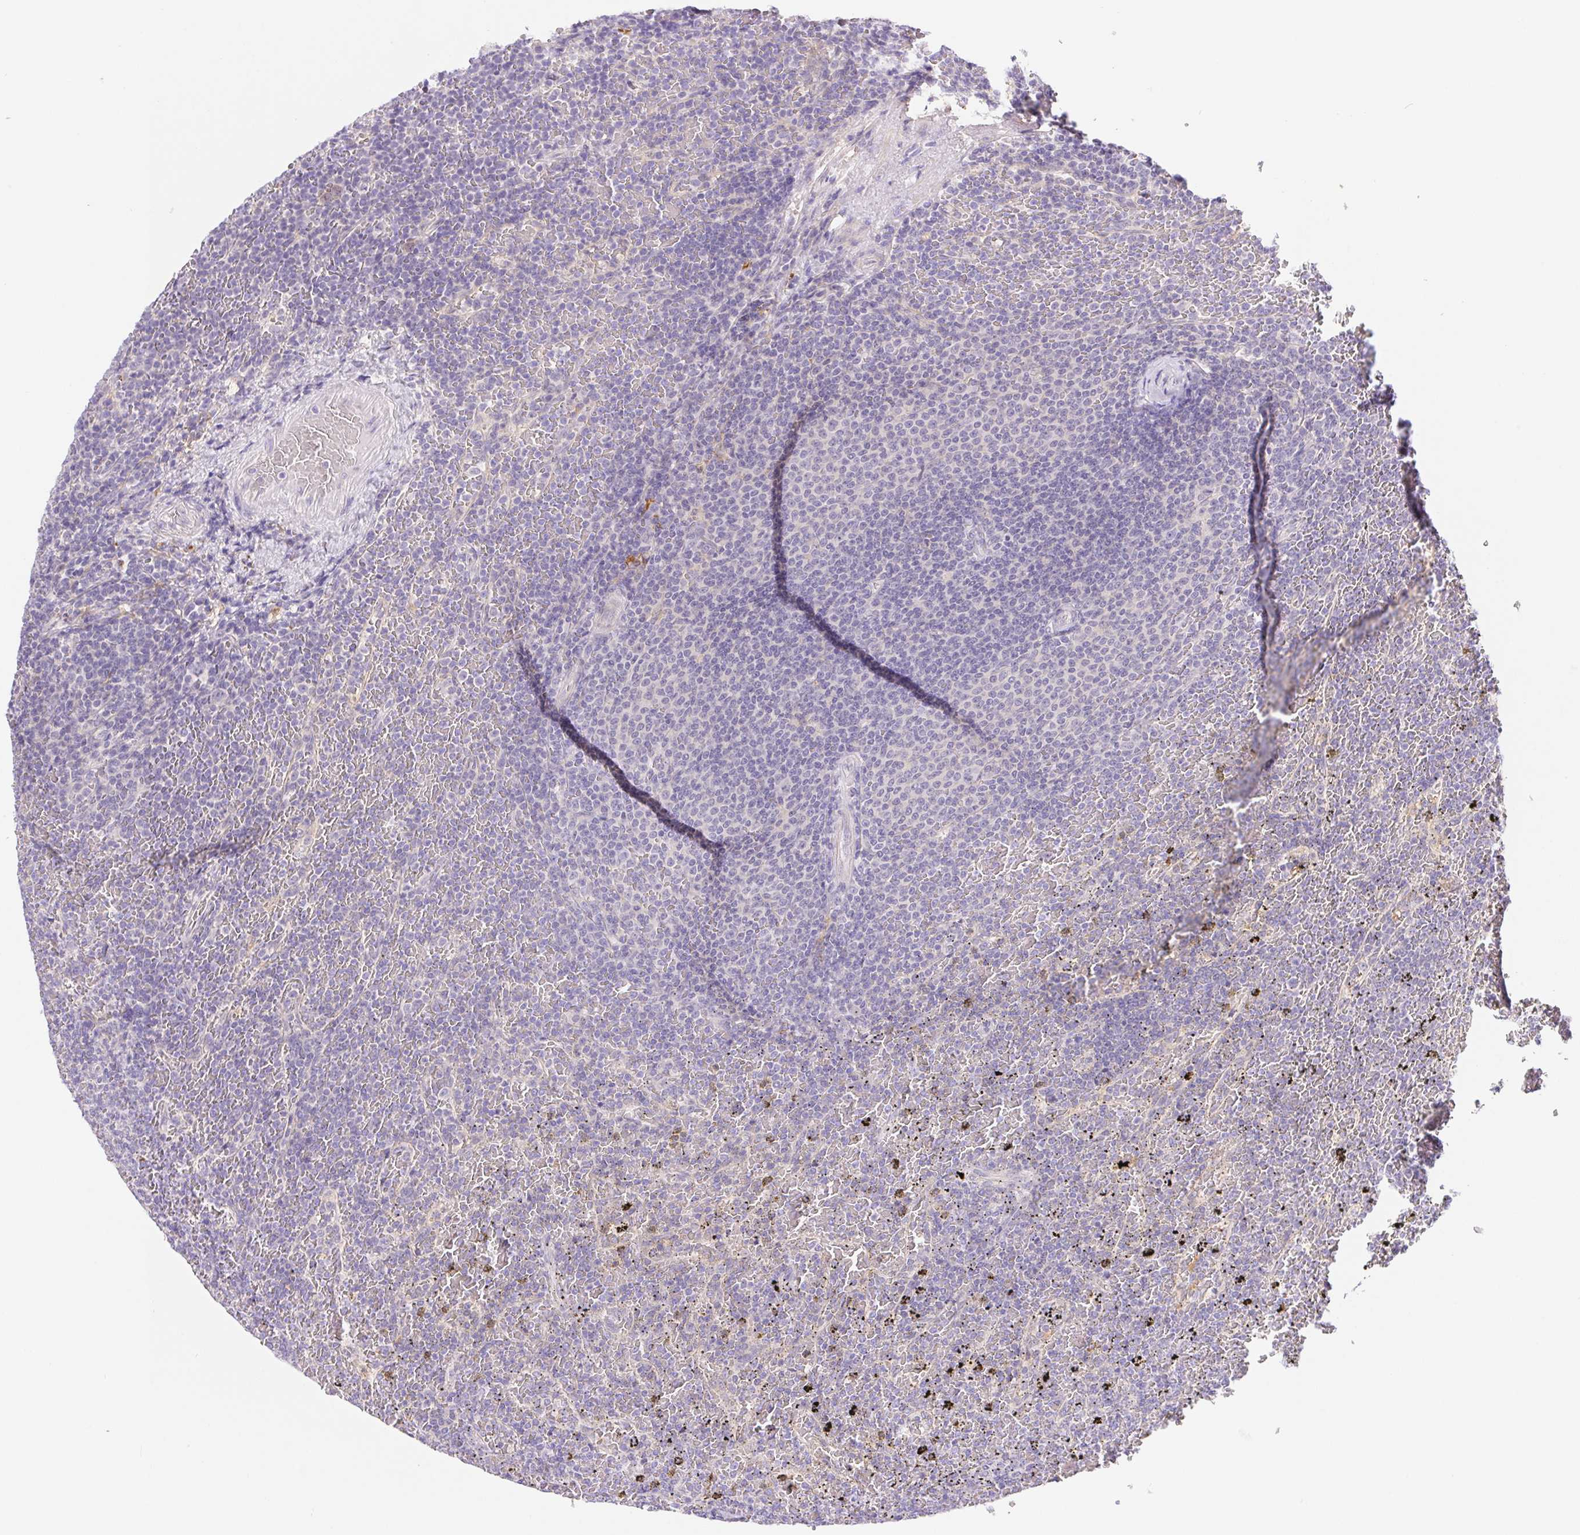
{"staining": {"intensity": "negative", "quantity": "none", "location": "none"}, "tissue": "lymphoma", "cell_type": "Tumor cells", "image_type": "cancer", "snomed": [{"axis": "morphology", "description": "Malignant lymphoma, non-Hodgkin's type, Low grade"}, {"axis": "topography", "description": "Spleen"}], "caption": "Tumor cells are negative for brown protein staining in lymphoma.", "gene": "DYNC2LI1", "patient": {"sex": "female", "age": 77}}